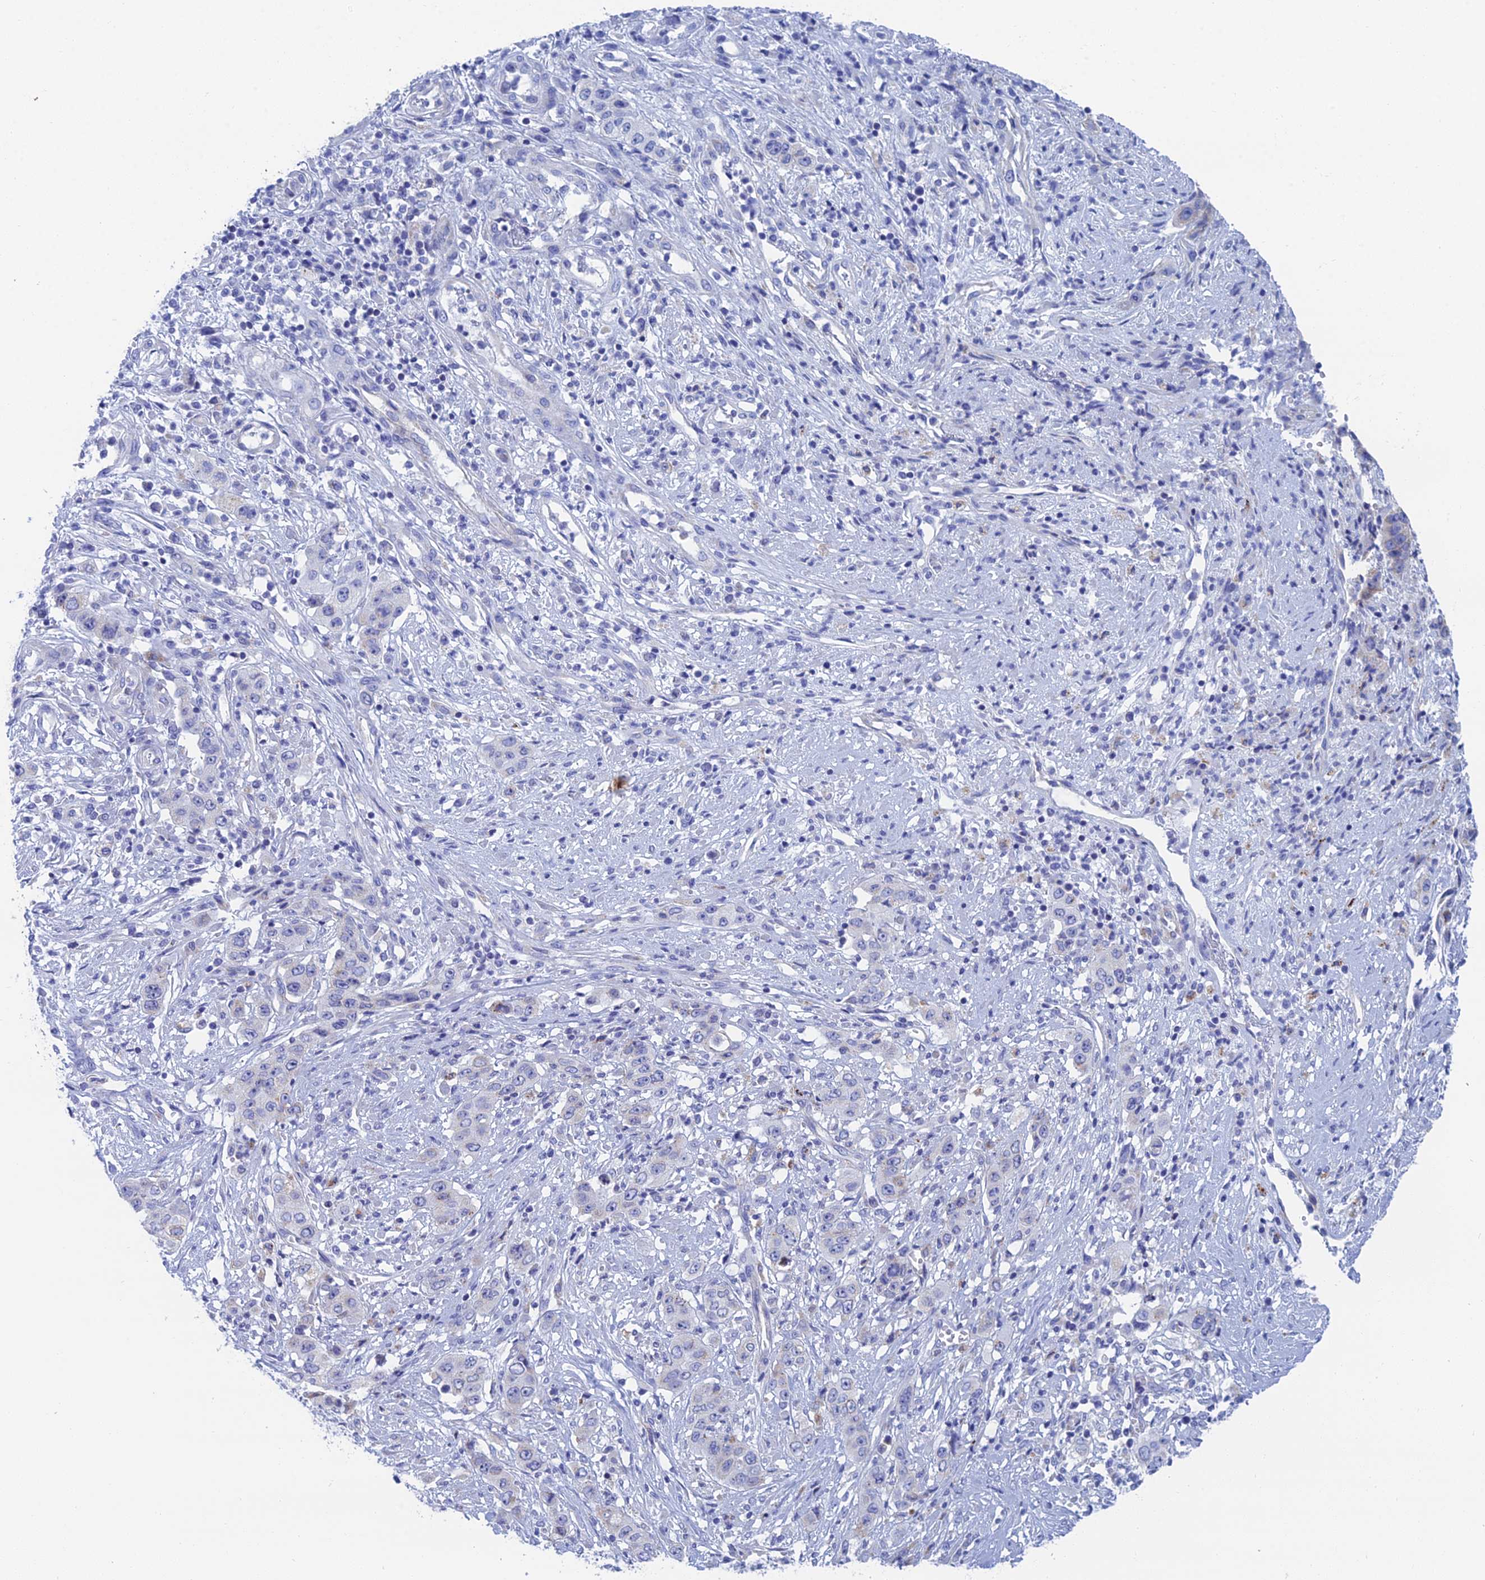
{"staining": {"intensity": "negative", "quantity": "none", "location": "none"}, "tissue": "stomach cancer", "cell_type": "Tumor cells", "image_type": "cancer", "snomed": [{"axis": "morphology", "description": "Adenocarcinoma, NOS"}, {"axis": "topography", "description": "Stomach, upper"}], "caption": "A high-resolution histopathology image shows immunohistochemistry staining of stomach cancer, which demonstrates no significant positivity in tumor cells. The staining was performed using DAB to visualize the protein expression in brown, while the nuclei were stained in blue with hematoxylin (Magnification: 20x).", "gene": "CFAP210", "patient": {"sex": "male", "age": 62}}